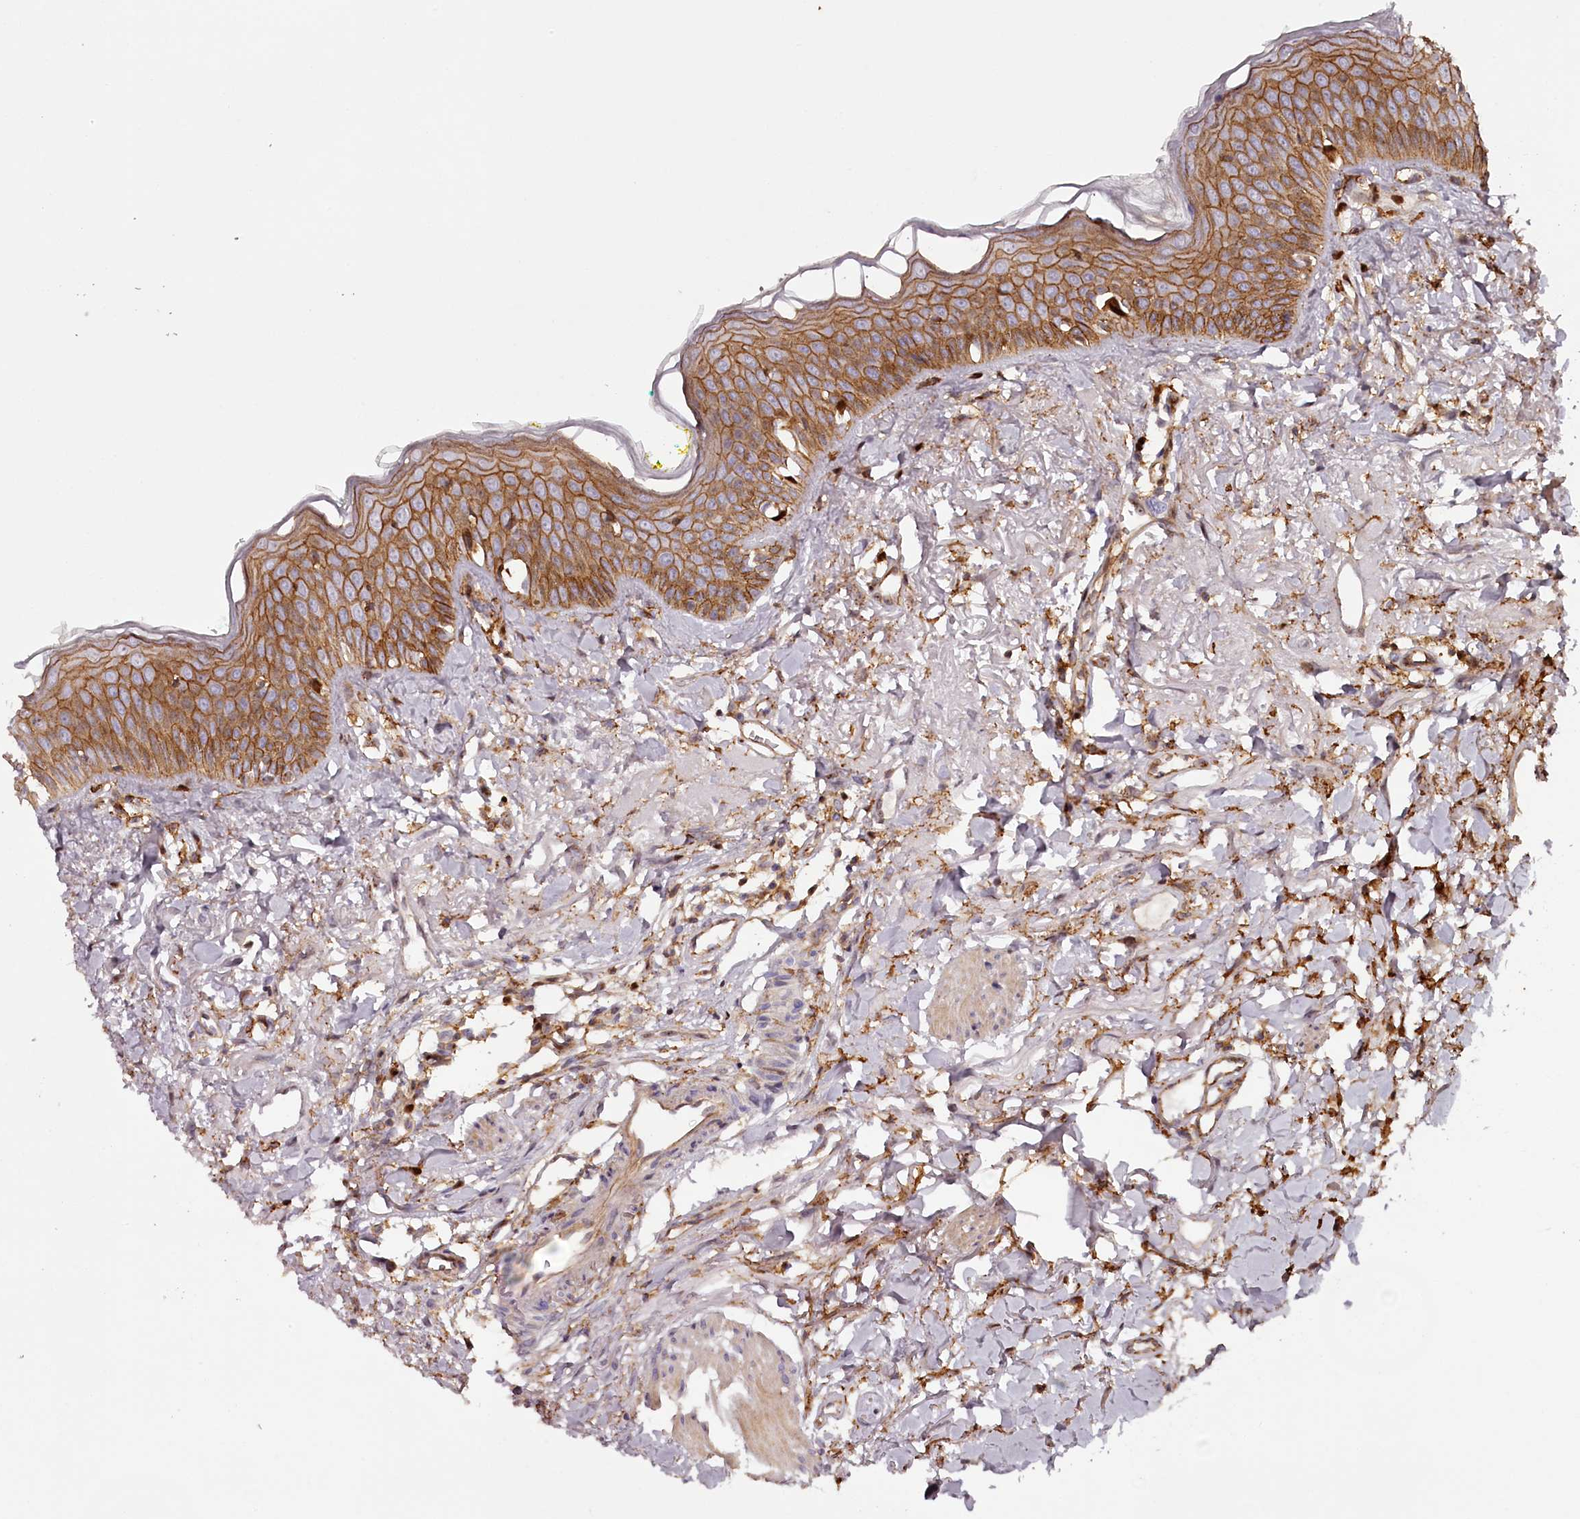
{"staining": {"intensity": "moderate", "quantity": "25%-75%", "location": "cytoplasmic/membranous"}, "tissue": "oral mucosa", "cell_type": "Squamous epithelial cells", "image_type": "normal", "snomed": [{"axis": "morphology", "description": "Normal tissue, NOS"}, {"axis": "topography", "description": "Oral tissue"}], "caption": "Protein expression analysis of normal oral mucosa displays moderate cytoplasmic/membranous expression in approximately 25%-75% of squamous epithelial cells.", "gene": "KIF14", "patient": {"sex": "female", "age": 70}}